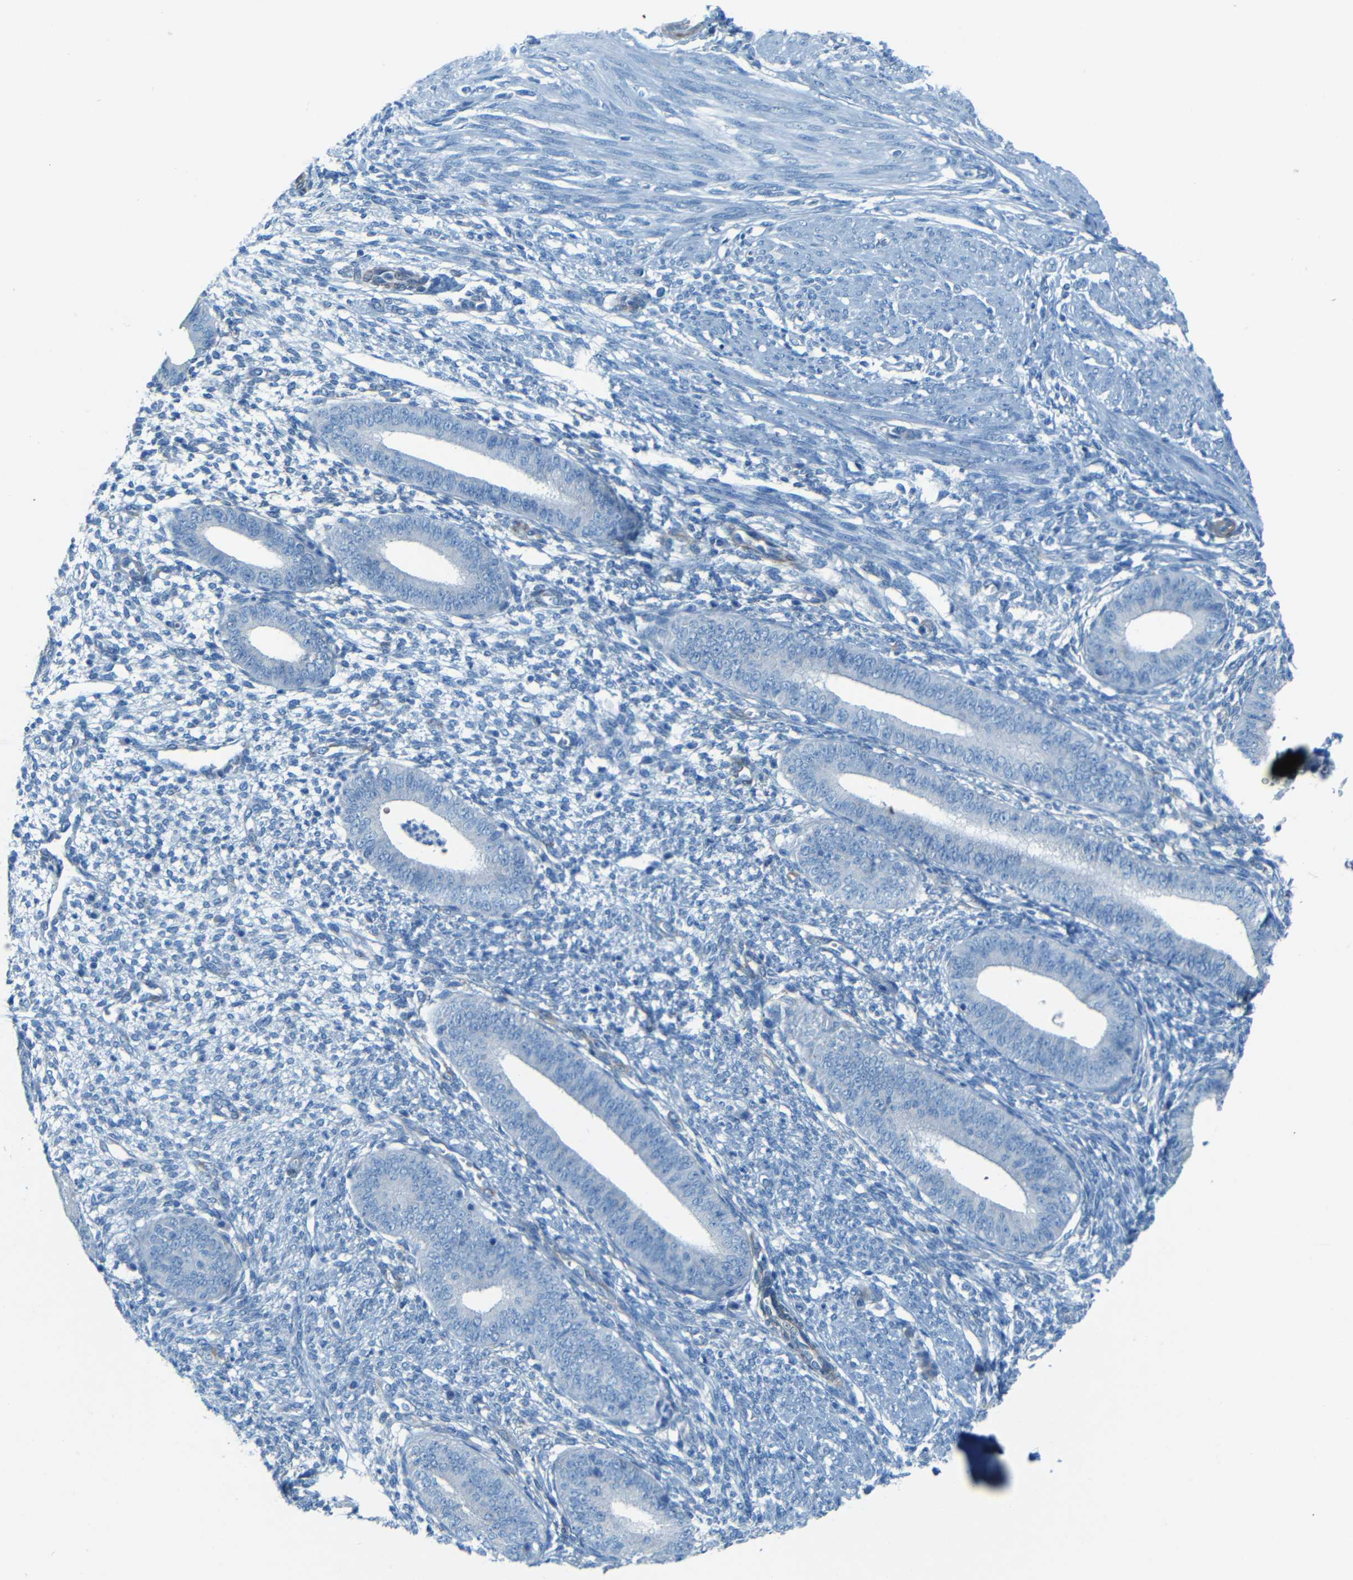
{"staining": {"intensity": "negative", "quantity": "none", "location": "none"}, "tissue": "endometrium", "cell_type": "Cells in endometrial stroma", "image_type": "normal", "snomed": [{"axis": "morphology", "description": "Normal tissue, NOS"}, {"axis": "topography", "description": "Endometrium"}], "caption": "Cells in endometrial stroma are negative for brown protein staining in normal endometrium. (DAB (3,3'-diaminobenzidine) immunohistochemistry (IHC) visualized using brightfield microscopy, high magnification).", "gene": "MAP2", "patient": {"sex": "female", "age": 35}}